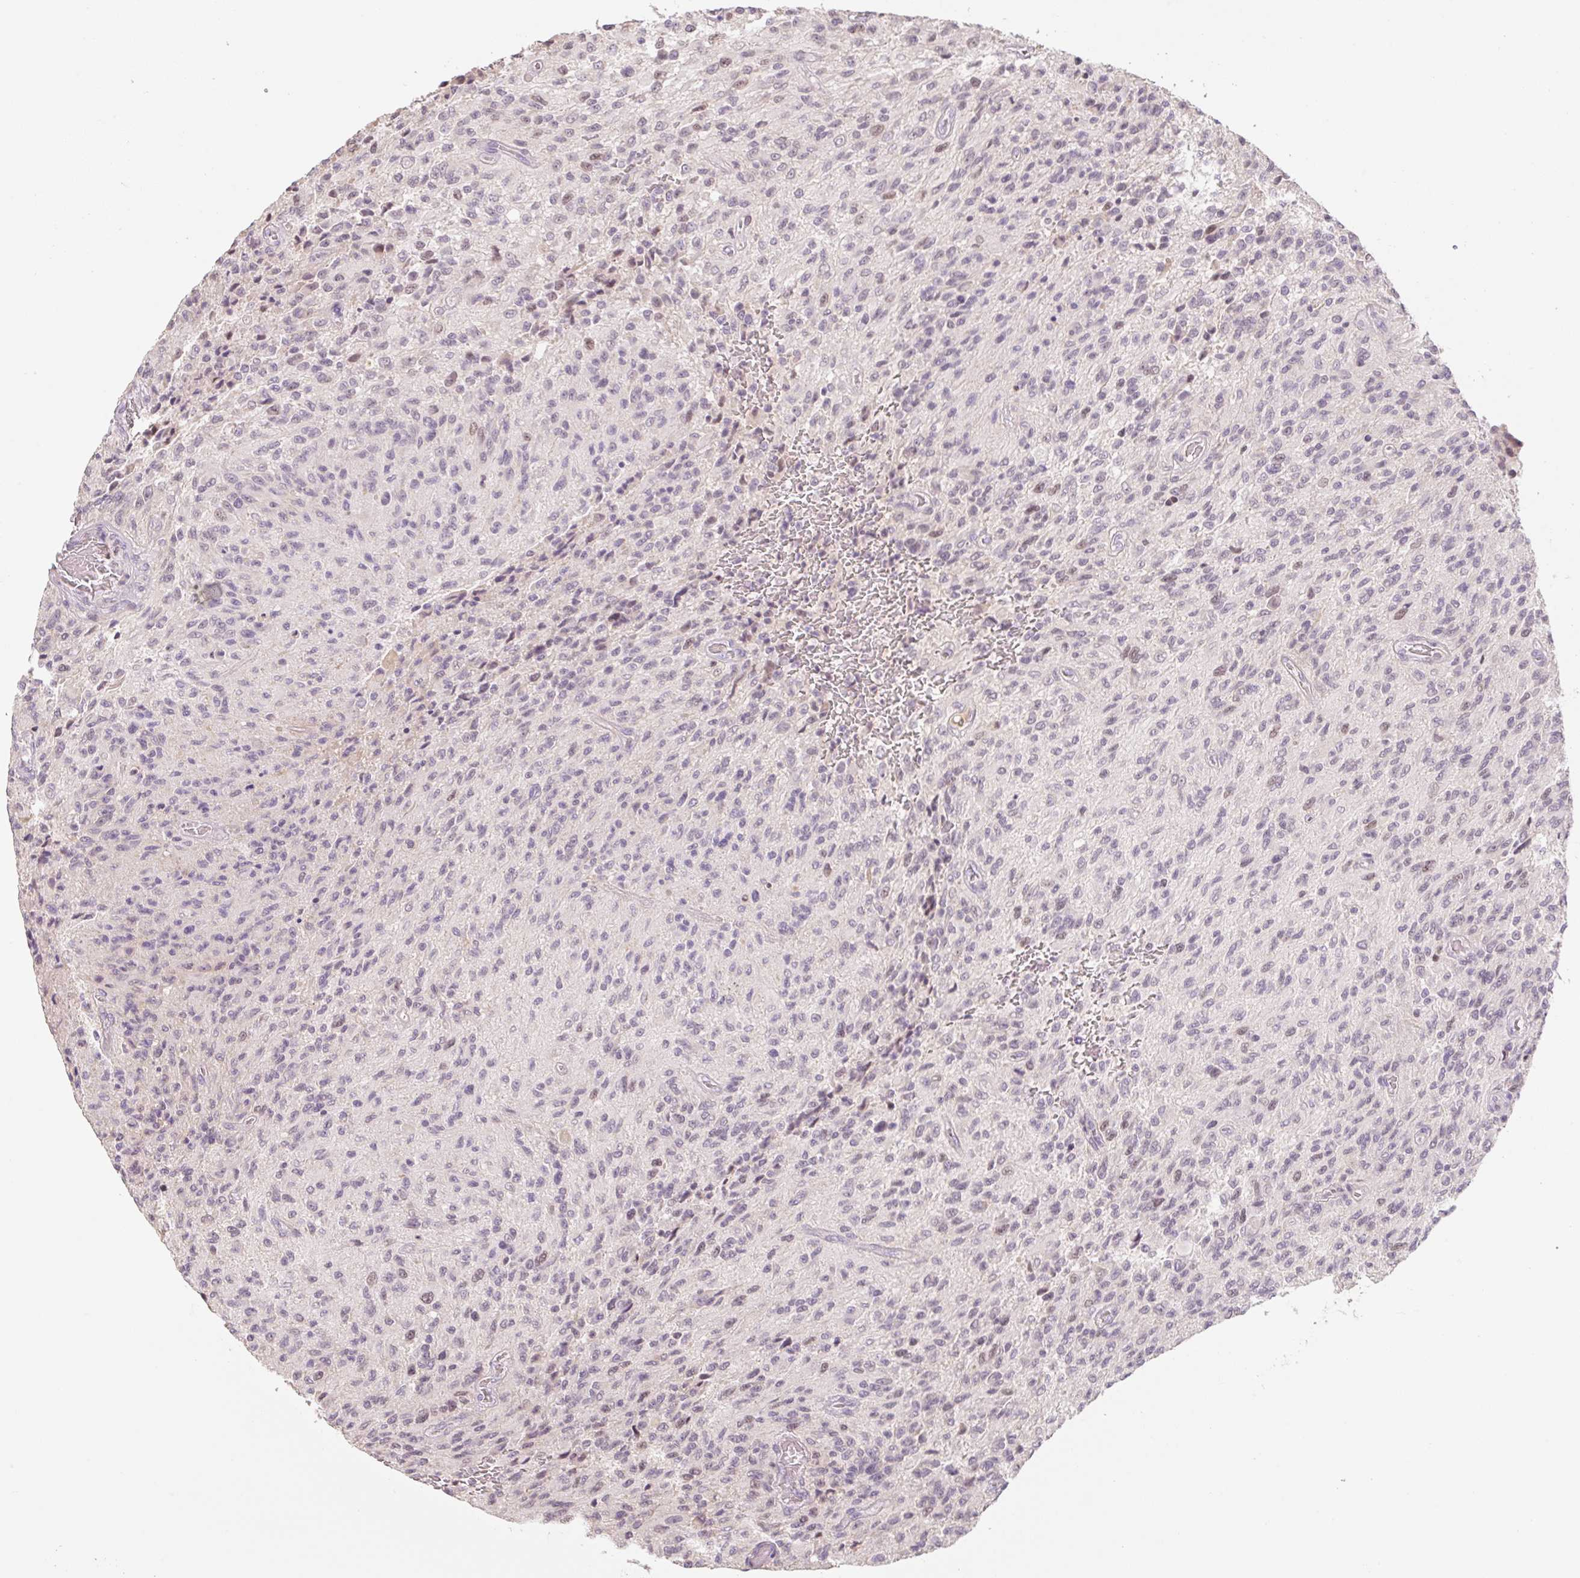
{"staining": {"intensity": "weak", "quantity": "25%-75%", "location": "nuclear"}, "tissue": "glioma", "cell_type": "Tumor cells", "image_type": "cancer", "snomed": [{"axis": "morphology", "description": "Normal tissue, NOS"}, {"axis": "morphology", "description": "Glioma, malignant, High grade"}, {"axis": "topography", "description": "Cerebral cortex"}], "caption": "This is an image of immunohistochemistry (IHC) staining of high-grade glioma (malignant), which shows weak staining in the nuclear of tumor cells.", "gene": "MIA2", "patient": {"sex": "male", "age": 56}}